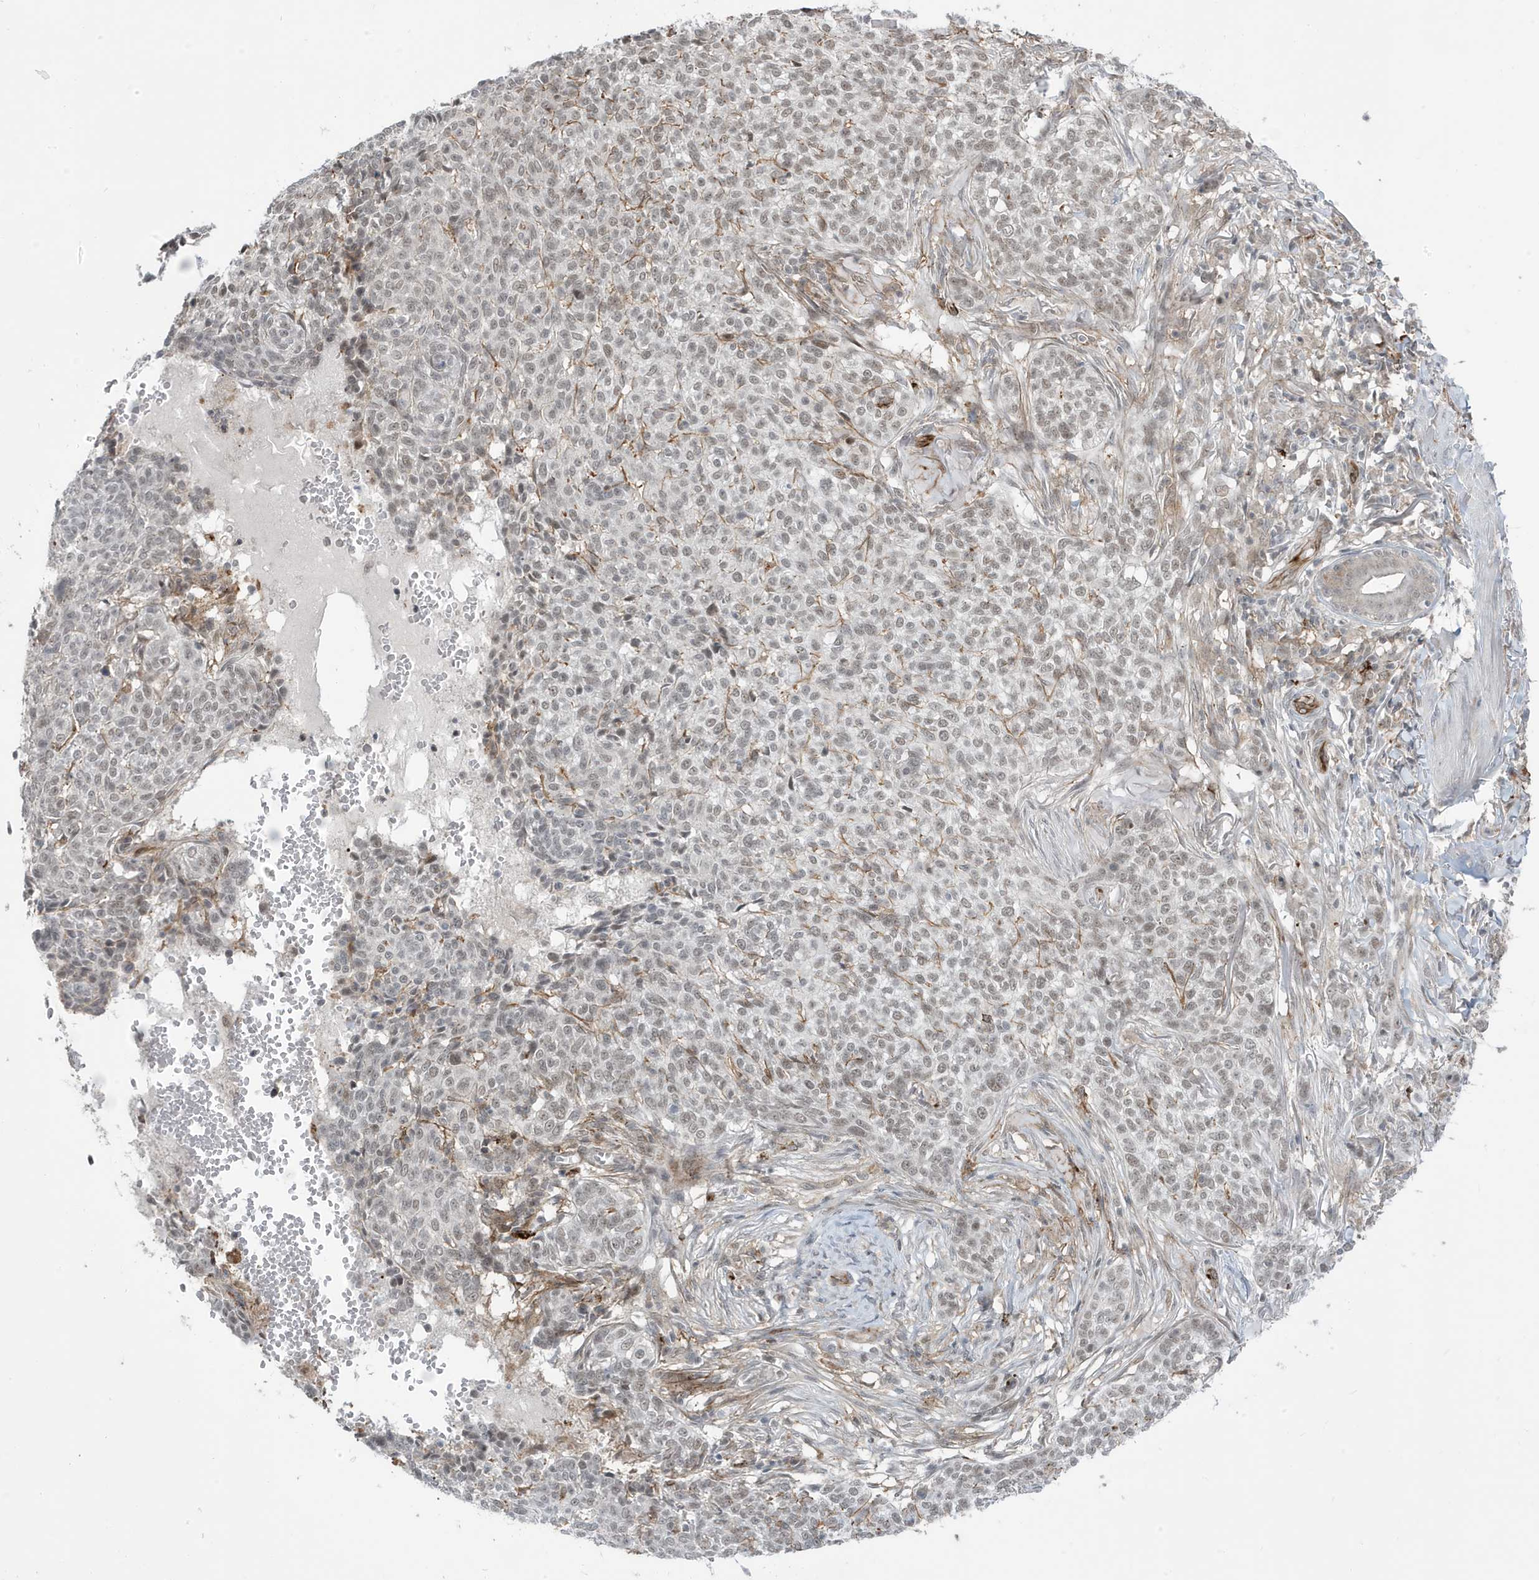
{"staining": {"intensity": "moderate", "quantity": ">75%", "location": "nuclear"}, "tissue": "skin cancer", "cell_type": "Tumor cells", "image_type": "cancer", "snomed": [{"axis": "morphology", "description": "Basal cell carcinoma"}, {"axis": "topography", "description": "Skin"}], "caption": "A histopathology image of human basal cell carcinoma (skin) stained for a protein reveals moderate nuclear brown staining in tumor cells.", "gene": "ADAMTSL3", "patient": {"sex": "male", "age": 85}}